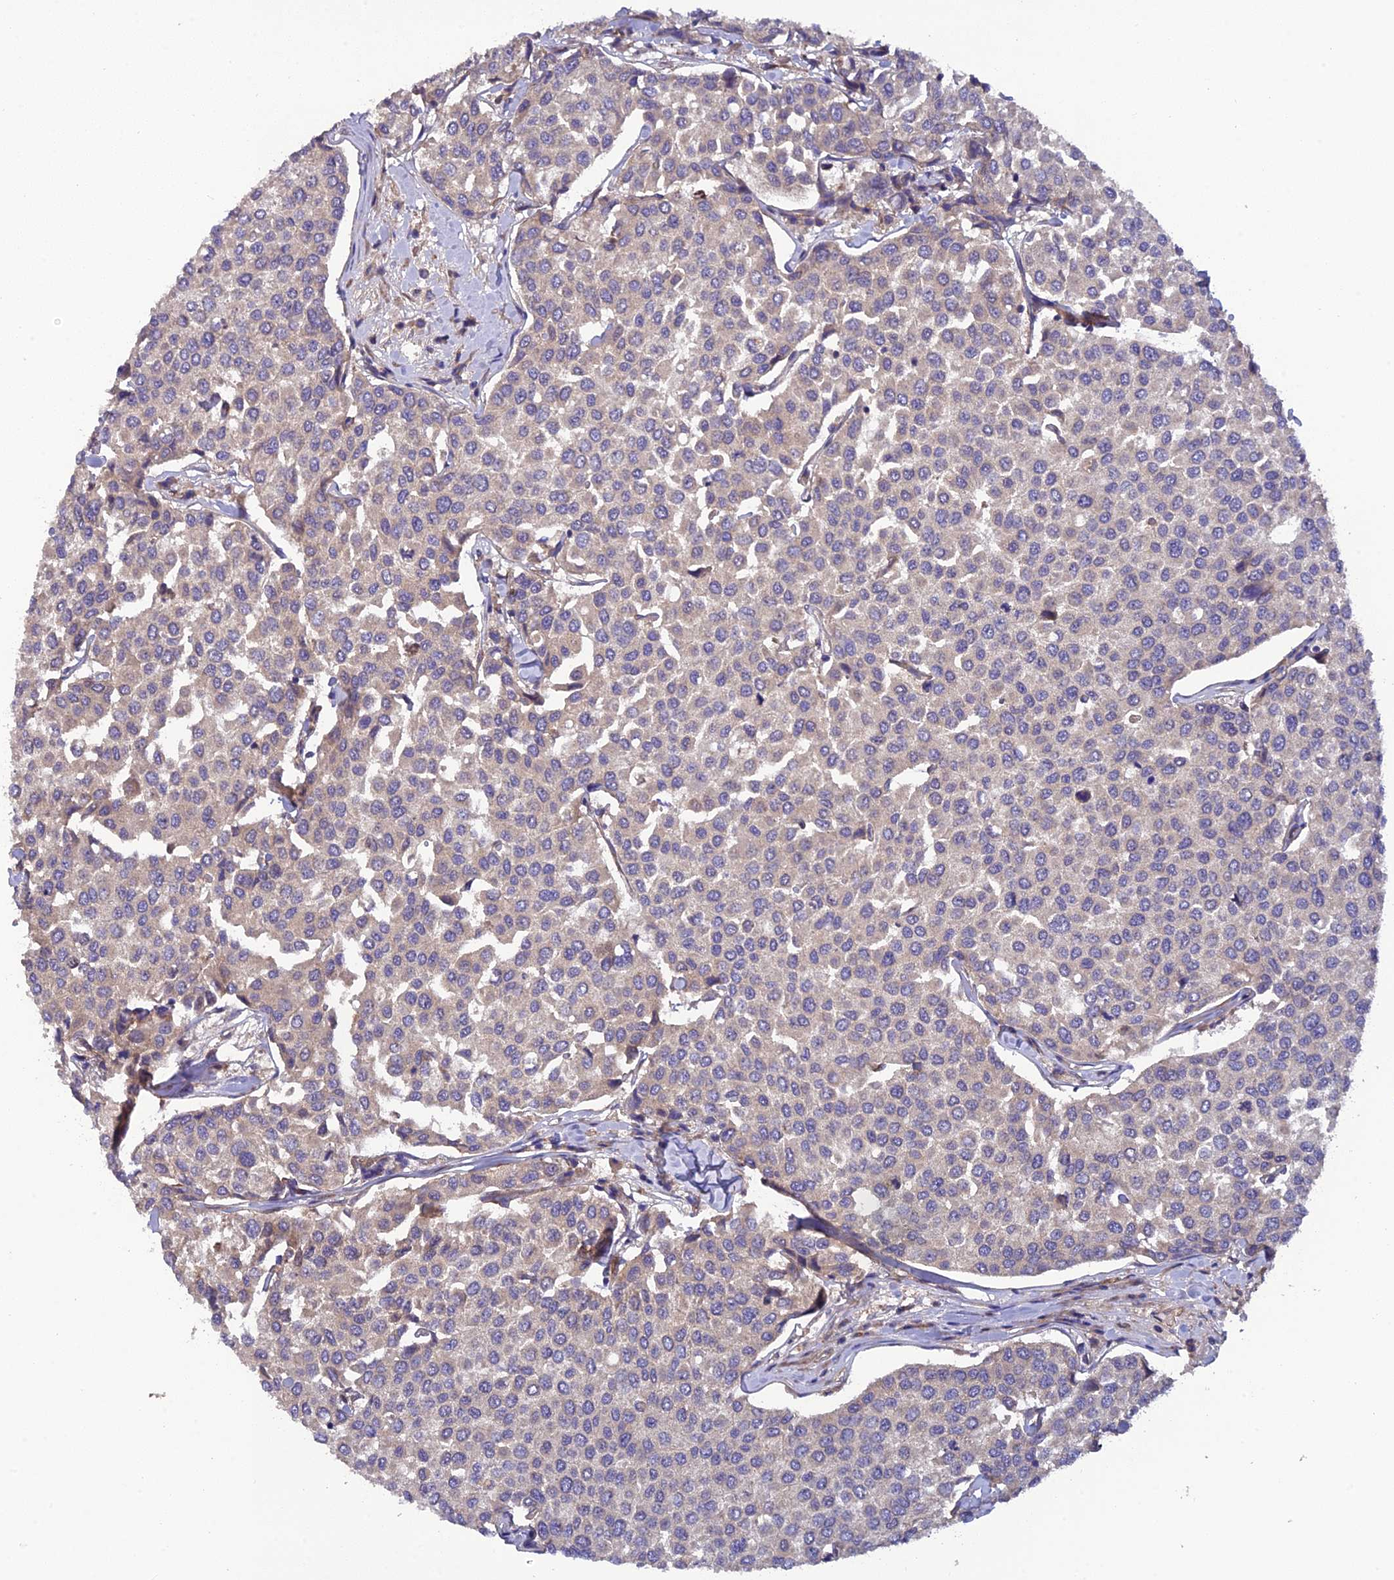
{"staining": {"intensity": "weak", "quantity": "25%-75%", "location": "cytoplasmic/membranous"}, "tissue": "breast cancer", "cell_type": "Tumor cells", "image_type": "cancer", "snomed": [{"axis": "morphology", "description": "Duct carcinoma"}, {"axis": "topography", "description": "Breast"}], "caption": "This histopathology image displays breast intraductal carcinoma stained with immunohistochemistry (IHC) to label a protein in brown. The cytoplasmic/membranous of tumor cells show weak positivity for the protein. Nuclei are counter-stained blue.", "gene": "ADAMTS15", "patient": {"sex": "female", "age": 55}}